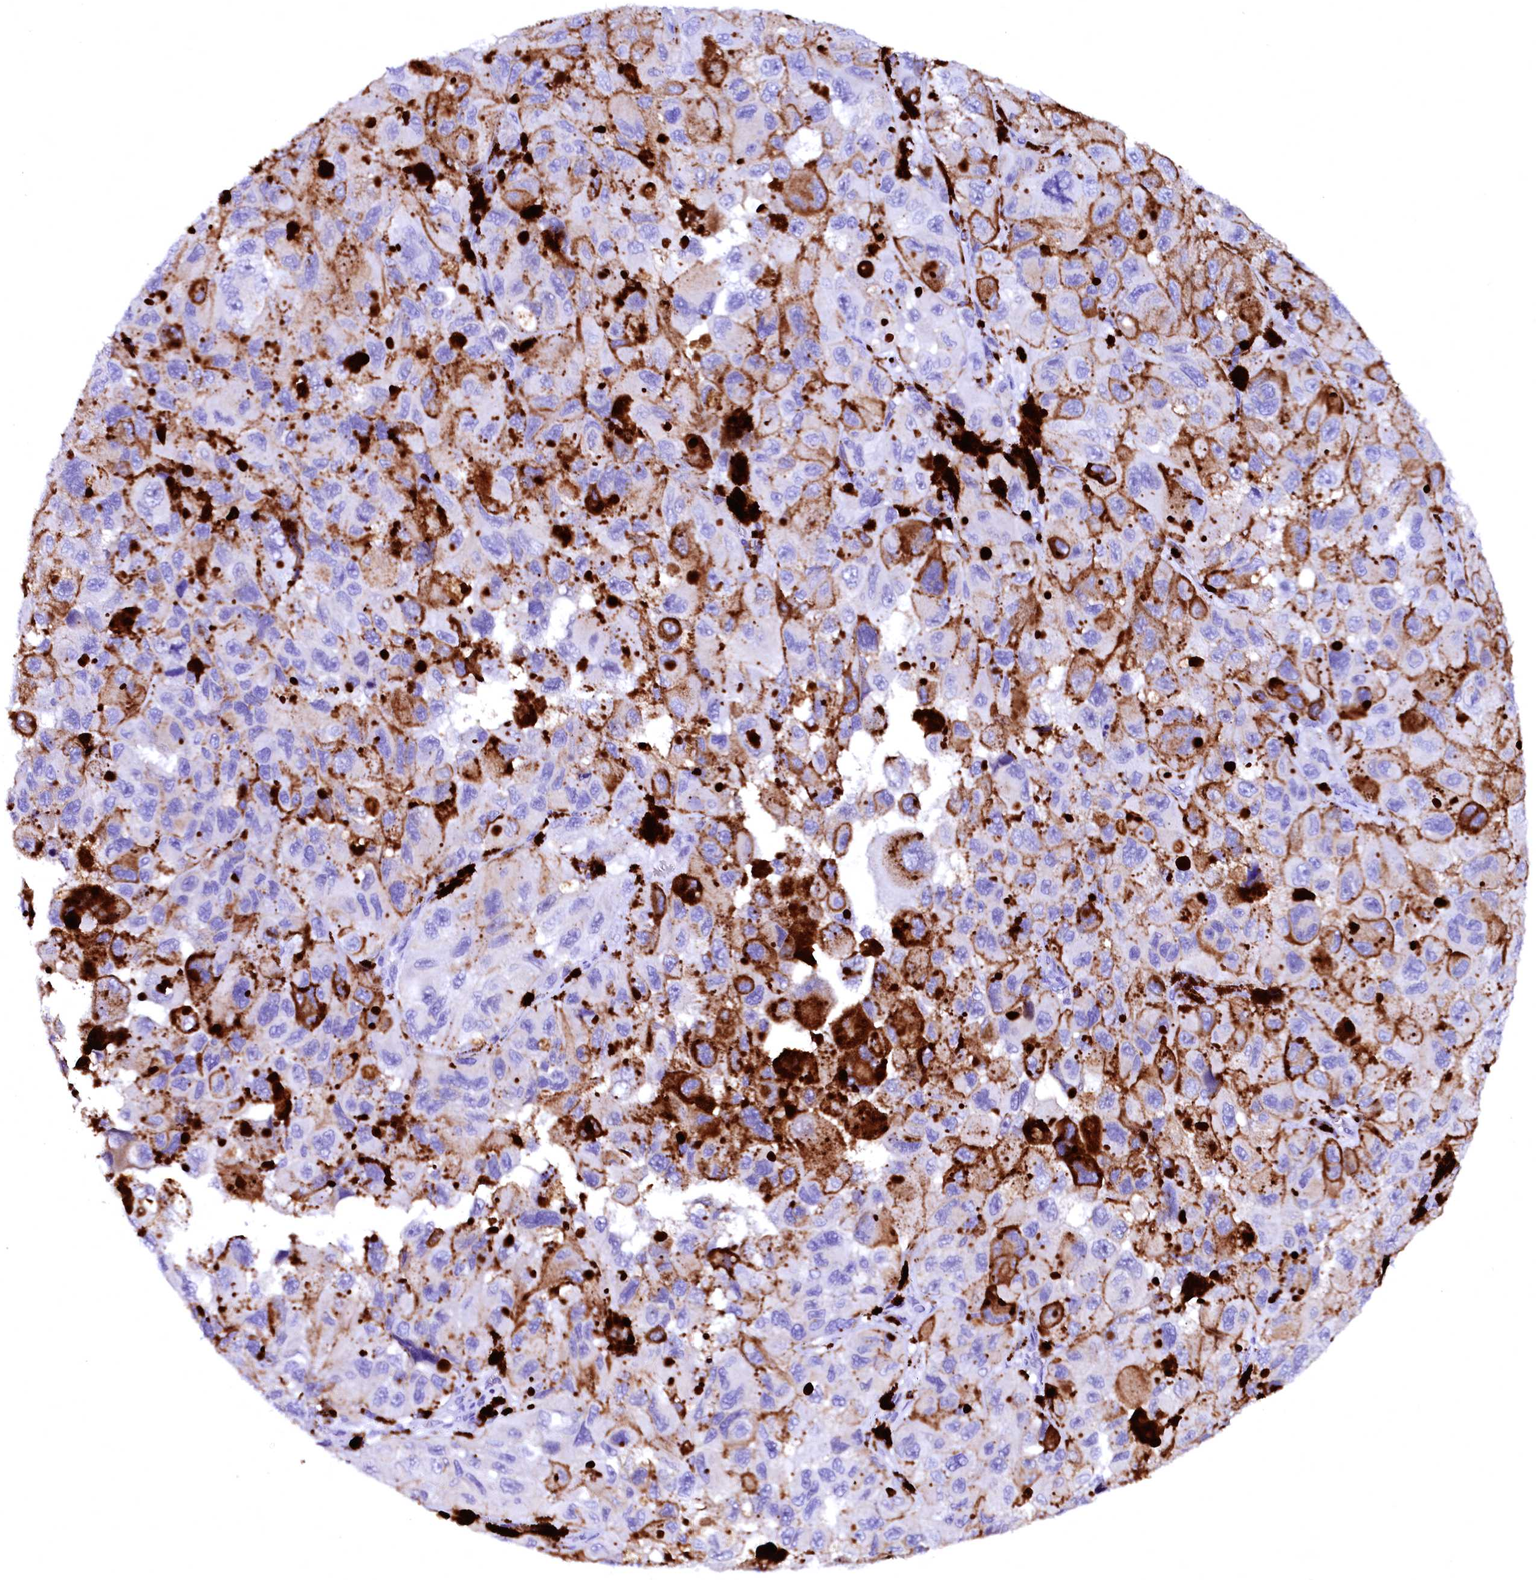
{"staining": {"intensity": "negative", "quantity": "none", "location": "none"}, "tissue": "melanoma", "cell_type": "Tumor cells", "image_type": "cancer", "snomed": [{"axis": "morphology", "description": "Malignant melanoma, NOS"}, {"axis": "topography", "description": "Skin"}], "caption": "Immunohistochemical staining of human malignant melanoma reveals no significant positivity in tumor cells. The staining was performed using DAB to visualize the protein expression in brown, while the nuclei were stained in blue with hematoxylin (Magnification: 20x).", "gene": "NALF1", "patient": {"sex": "female", "age": 73}}